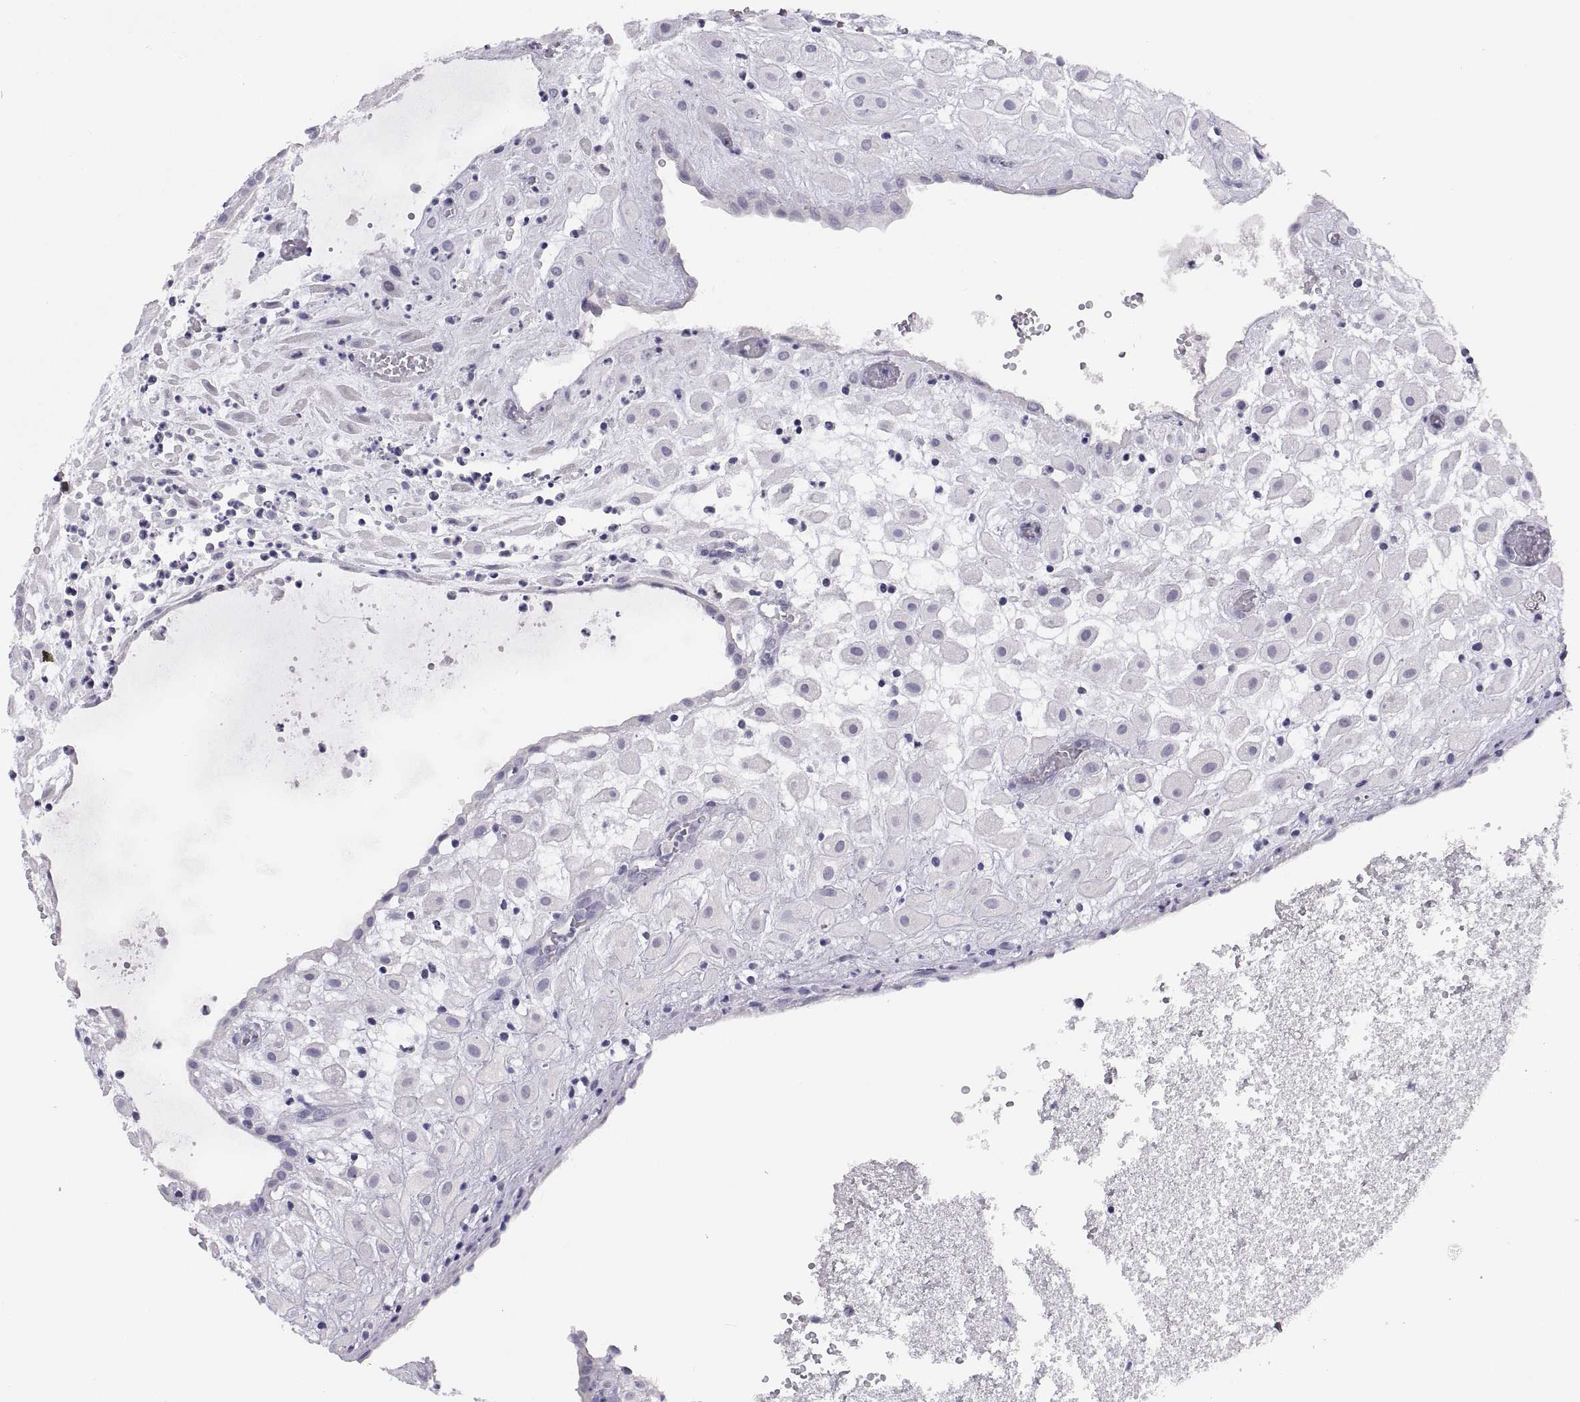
{"staining": {"intensity": "negative", "quantity": "none", "location": "none"}, "tissue": "placenta", "cell_type": "Decidual cells", "image_type": "normal", "snomed": [{"axis": "morphology", "description": "Normal tissue, NOS"}, {"axis": "topography", "description": "Placenta"}], "caption": "DAB (3,3'-diaminobenzidine) immunohistochemical staining of unremarkable human placenta reveals no significant positivity in decidual cells.", "gene": "STRC", "patient": {"sex": "female", "age": 24}}